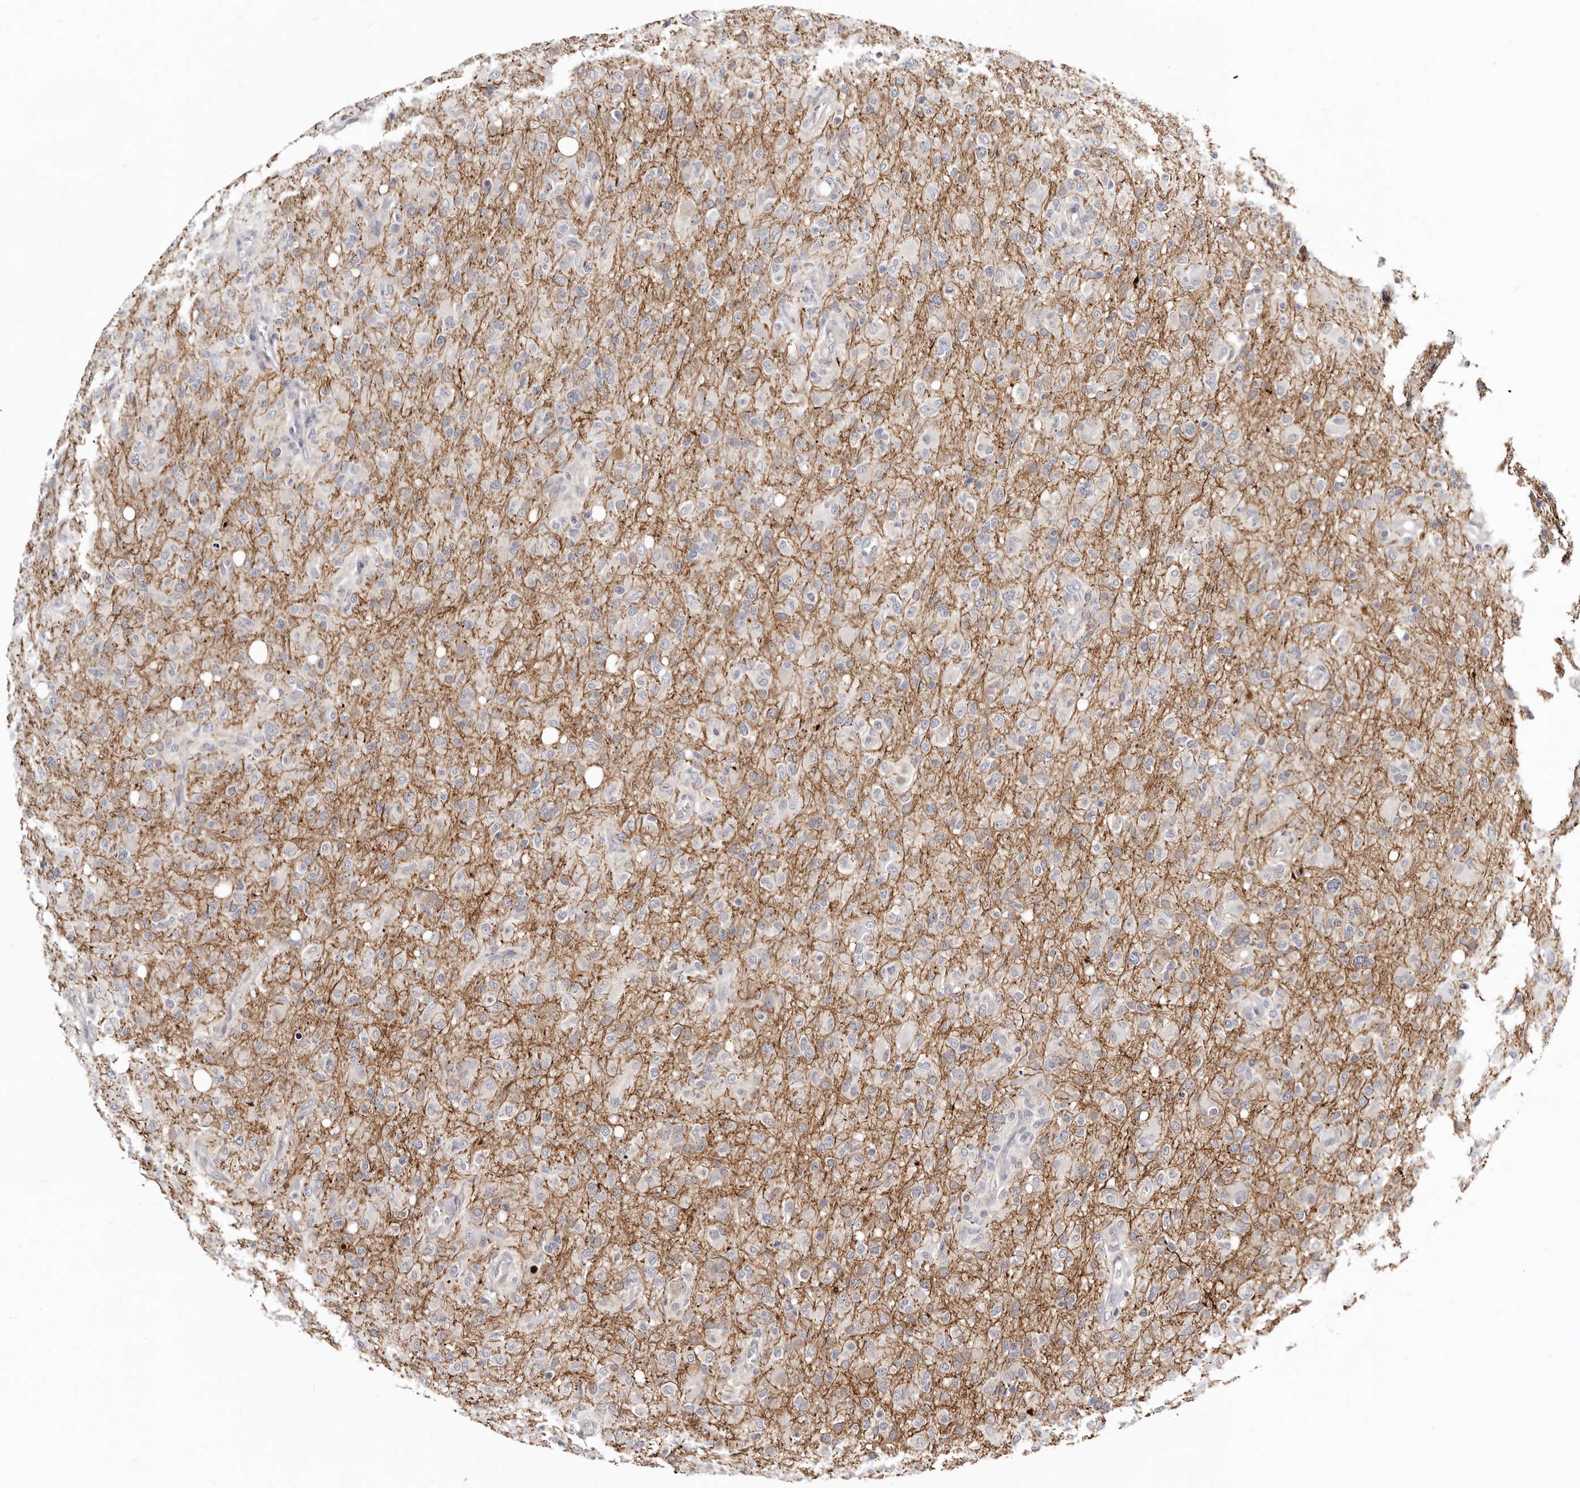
{"staining": {"intensity": "negative", "quantity": "none", "location": "none"}, "tissue": "glioma", "cell_type": "Tumor cells", "image_type": "cancer", "snomed": [{"axis": "morphology", "description": "Glioma, malignant, High grade"}, {"axis": "topography", "description": "Brain"}], "caption": "IHC of human glioma demonstrates no expression in tumor cells.", "gene": "KLHL4", "patient": {"sex": "female", "age": 57}}